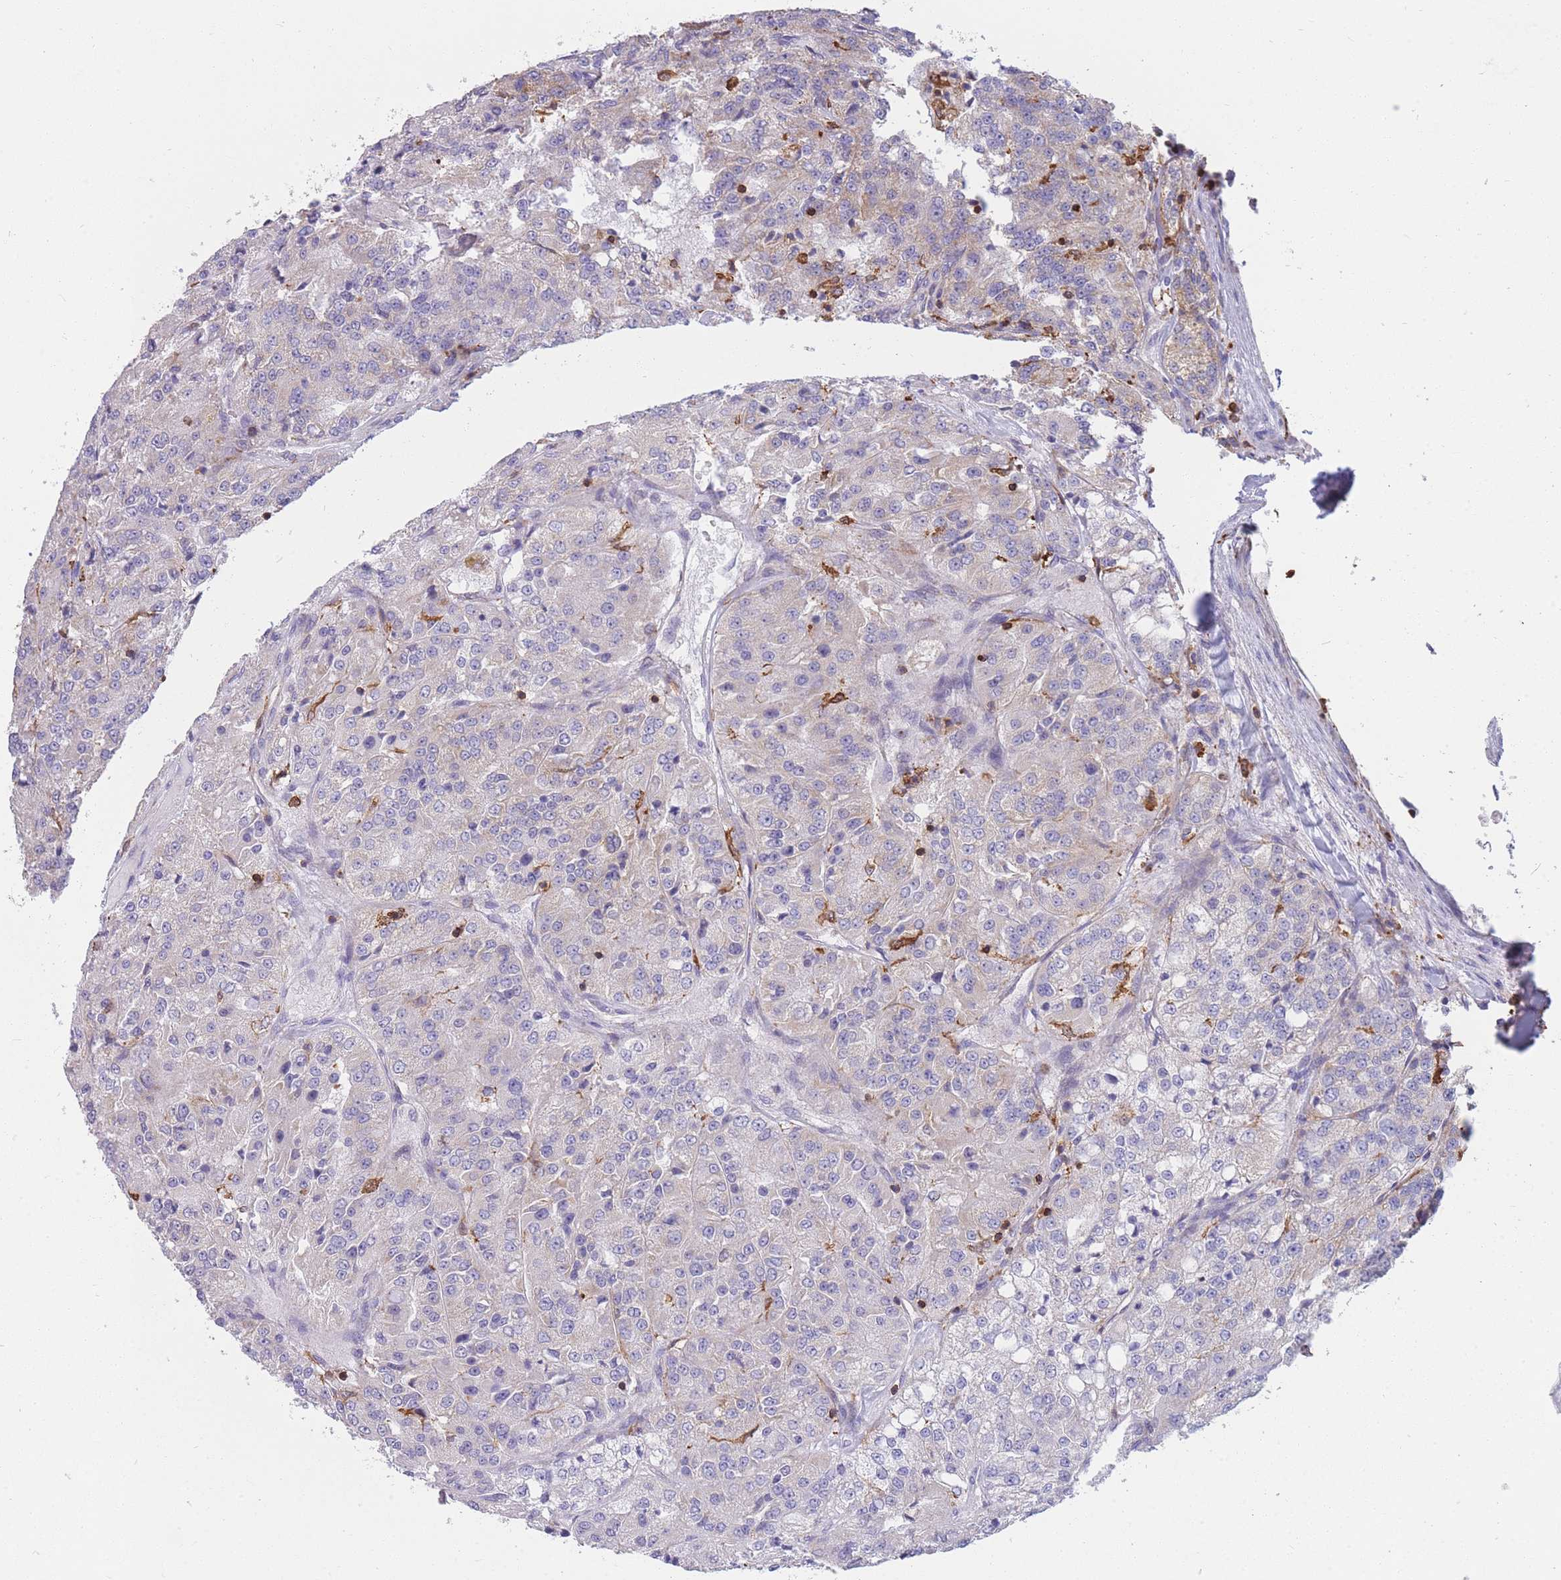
{"staining": {"intensity": "weak", "quantity": "<25%", "location": "cytoplasmic/membranous"}, "tissue": "renal cancer", "cell_type": "Tumor cells", "image_type": "cancer", "snomed": [{"axis": "morphology", "description": "Adenocarcinoma, NOS"}, {"axis": "topography", "description": "Kidney"}], "caption": "DAB immunohistochemical staining of renal cancer demonstrates no significant positivity in tumor cells.", "gene": "MRPL54", "patient": {"sex": "female", "age": 63}}